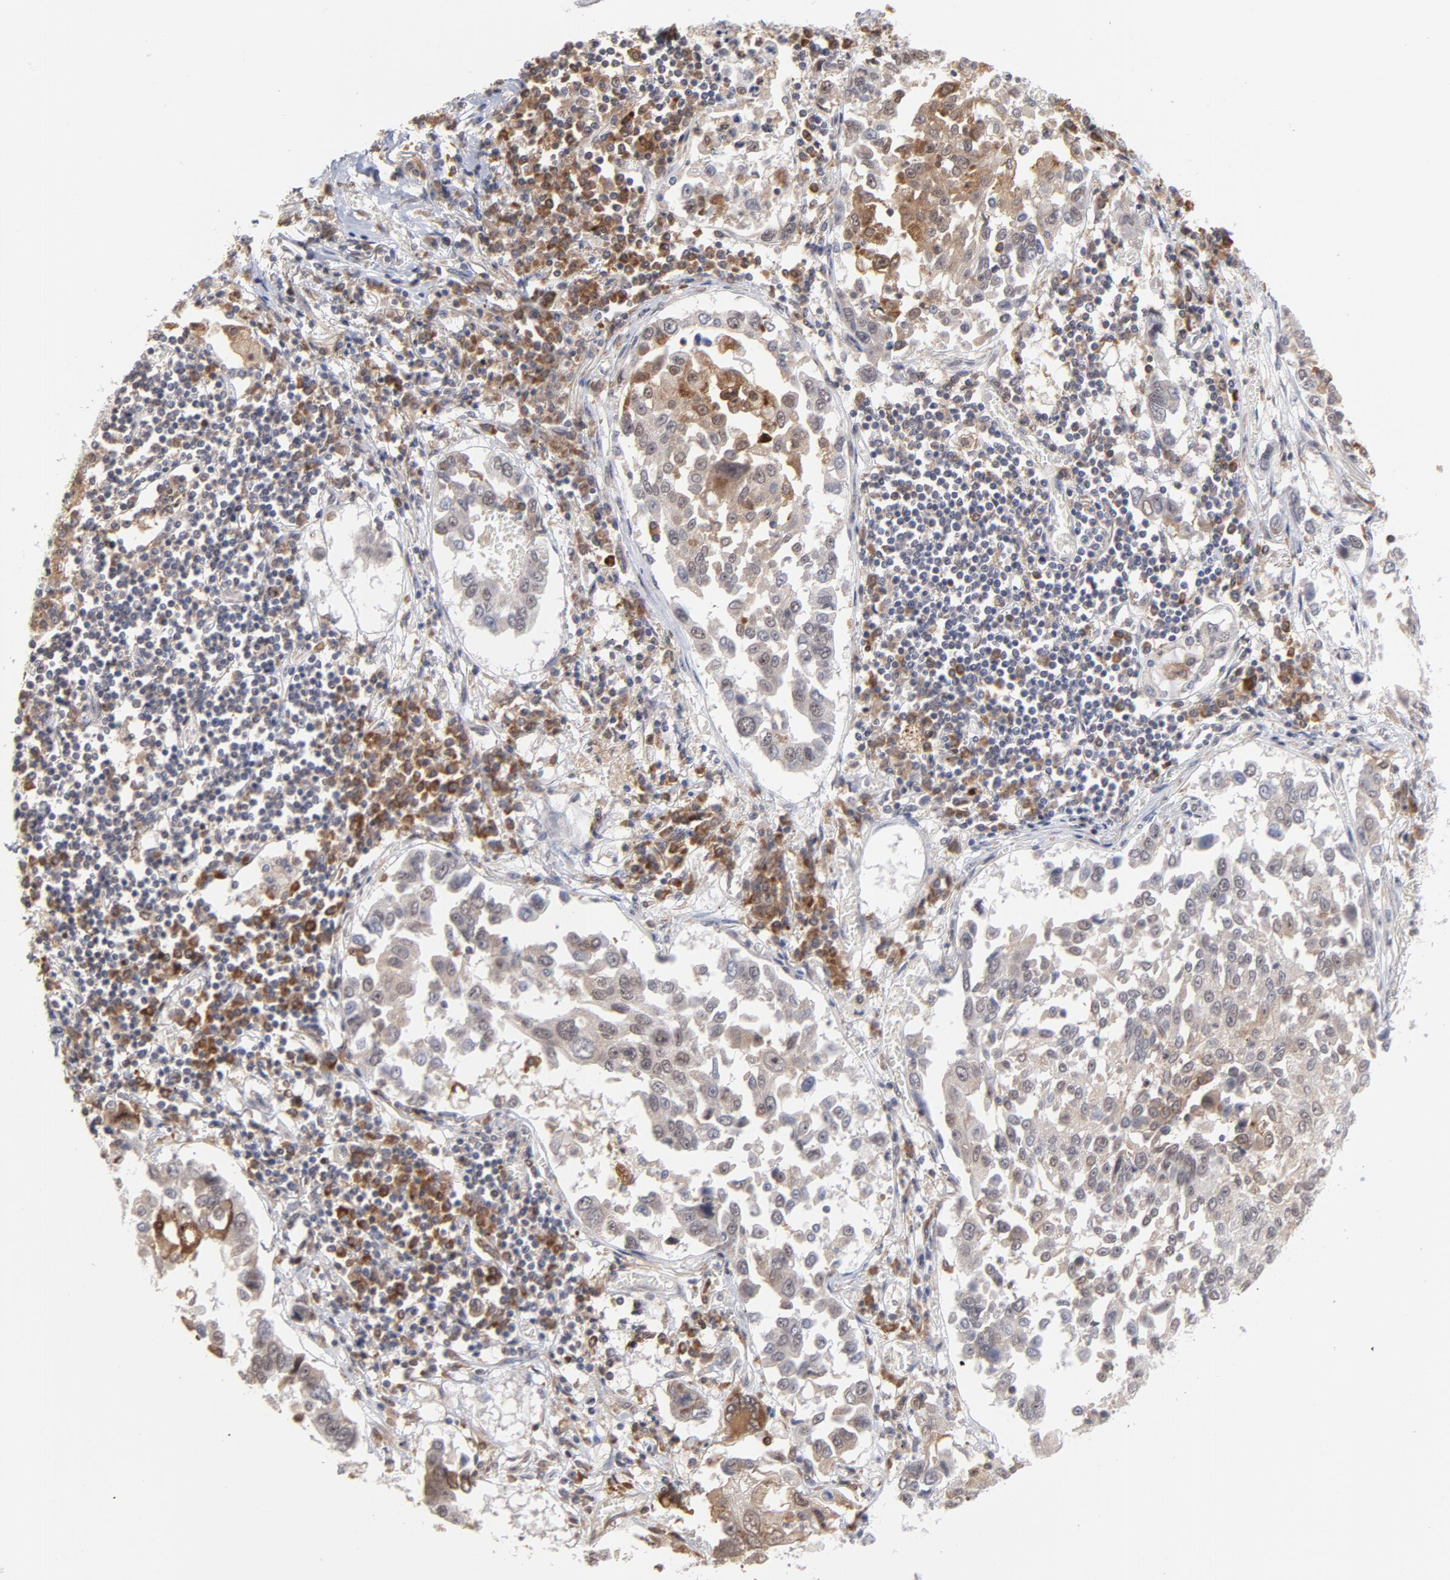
{"staining": {"intensity": "weak", "quantity": "25%-75%", "location": "nuclear"}, "tissue": "lung cancer", "cell_type": "Tumor cells", "image_type": "cancer", "snomed": [{"axis": "morphology", "description": "Squamous cell carcinoma, NOS"}, {"axis": "topography", "description": "Lung"}], "caption": "This micrograph displays immunohistochemistry staining of human lung cancer (squamous cell carcinoma), with low weak nuclear expression in approximately 25%-75% of tumor cells.", "gene": "OAS1", "patient": {"sex": "male", "age": 71}}